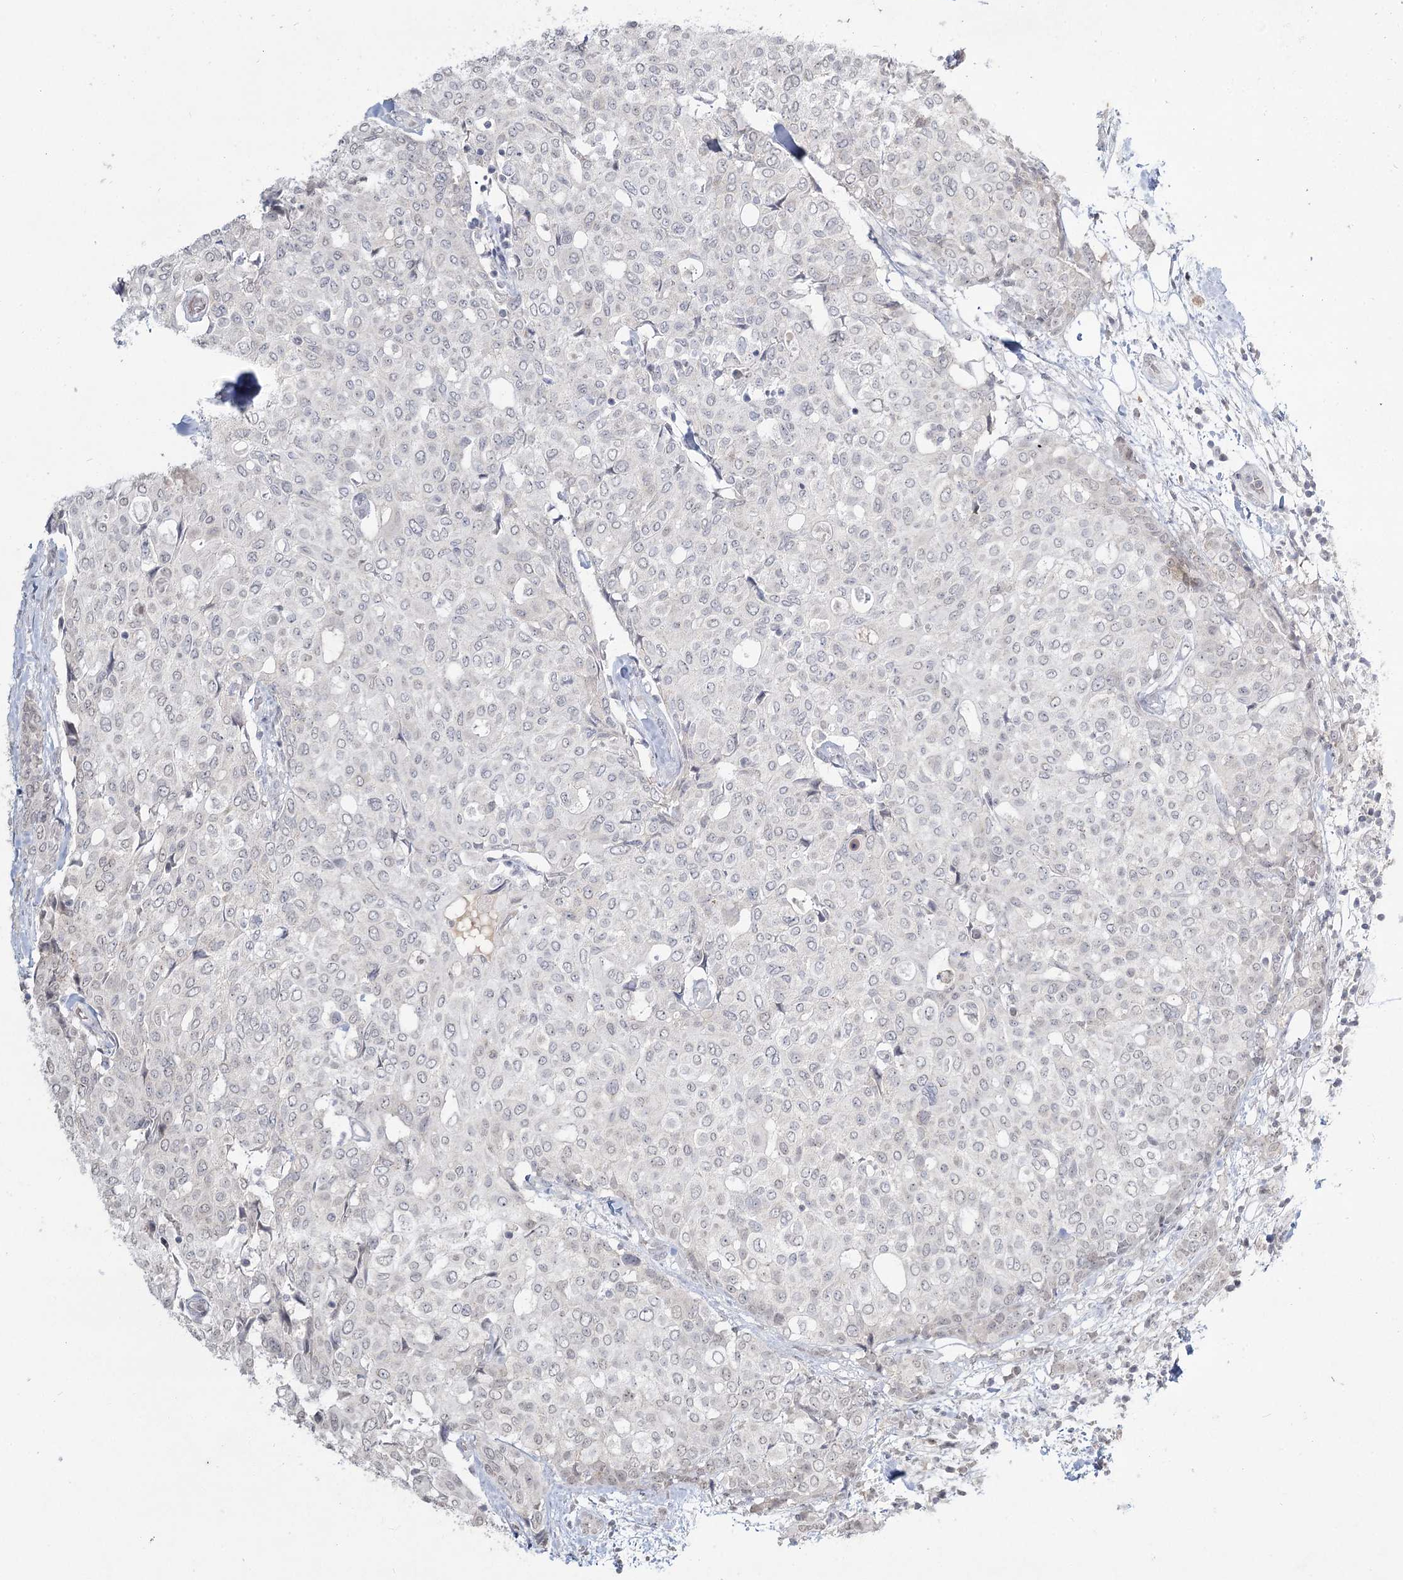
{"staining": {"intensity": "negative", "quantity": "none", "location": "none"}, "tissue": "breast cancer", "cell_type": "Tumor cells", "image_type": "cancer", "snomed": [{"axis": "morphology", "description": "Lobular carcinoma"}, {"axis": "topography", "description": "Breast"}], "caption": "A histopathology image of human breast cancer (lobular carcinoma) is negative for staining in tumor cells.", "gene": "LY6G5C", "patient": {"sex": "female", "age": 51}}